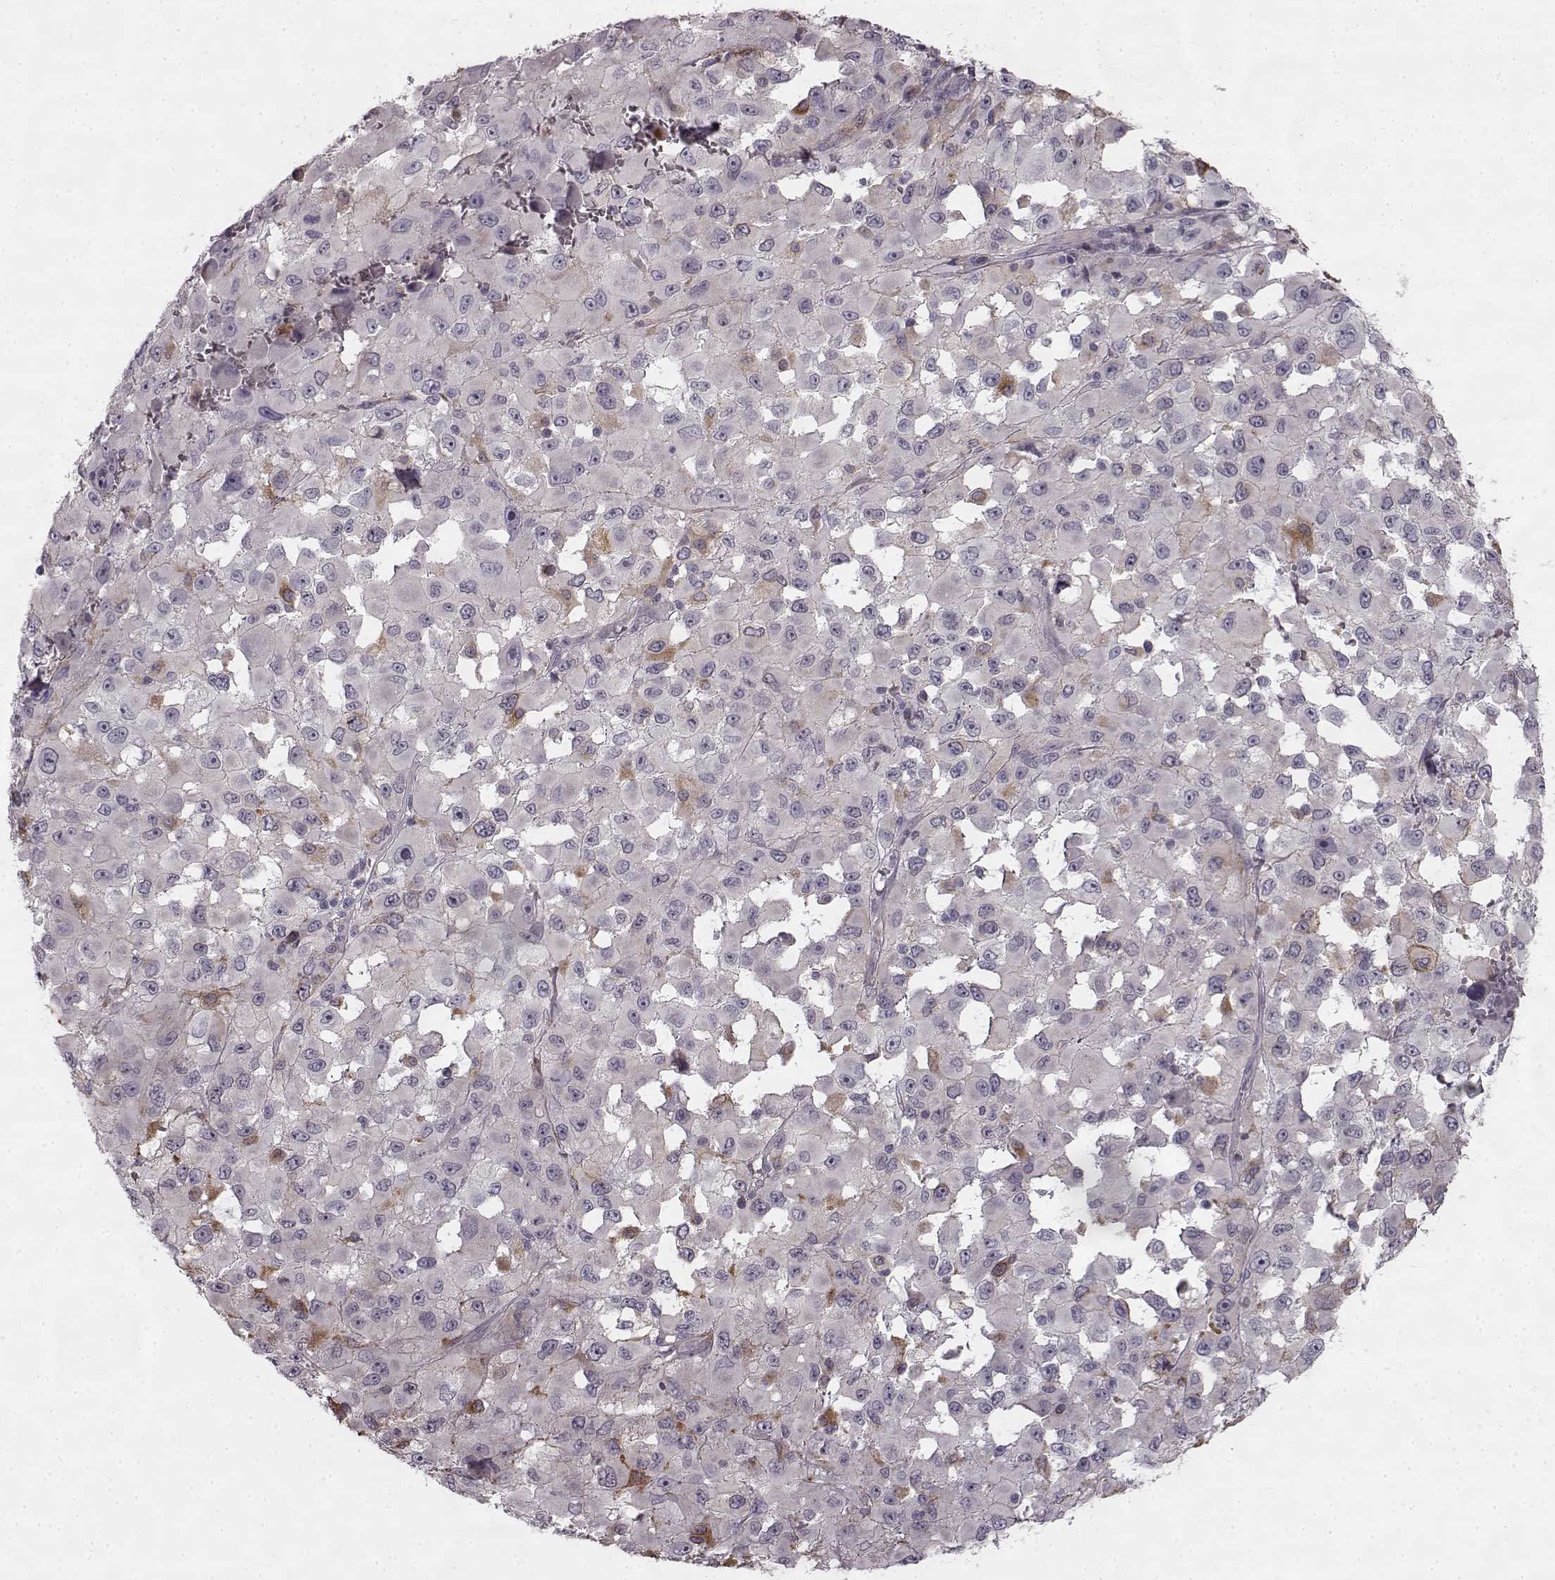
{"staining": {"intensity": "moderate", "quantity": "<25%", "location": "cytoplasmic/membranous"}, "tissue": "melanoma", "cell_type": "Tumor cells", "image_type": "cancer", "snomed": [{"axis": "morphology", "description": "Malignant melanoma, Metastatic site"}, {"axis": "topography", "description": "Lymph node"}], "caption": "There is low levels of moderate cytoplasmic/membranous staining in tumor cells of malignant melanoma (metastatic site), as demonstrated by immunohistochemical staining (brown color).", "gene": "HMMR", "patient": {"sex": "male", "age": 50}}